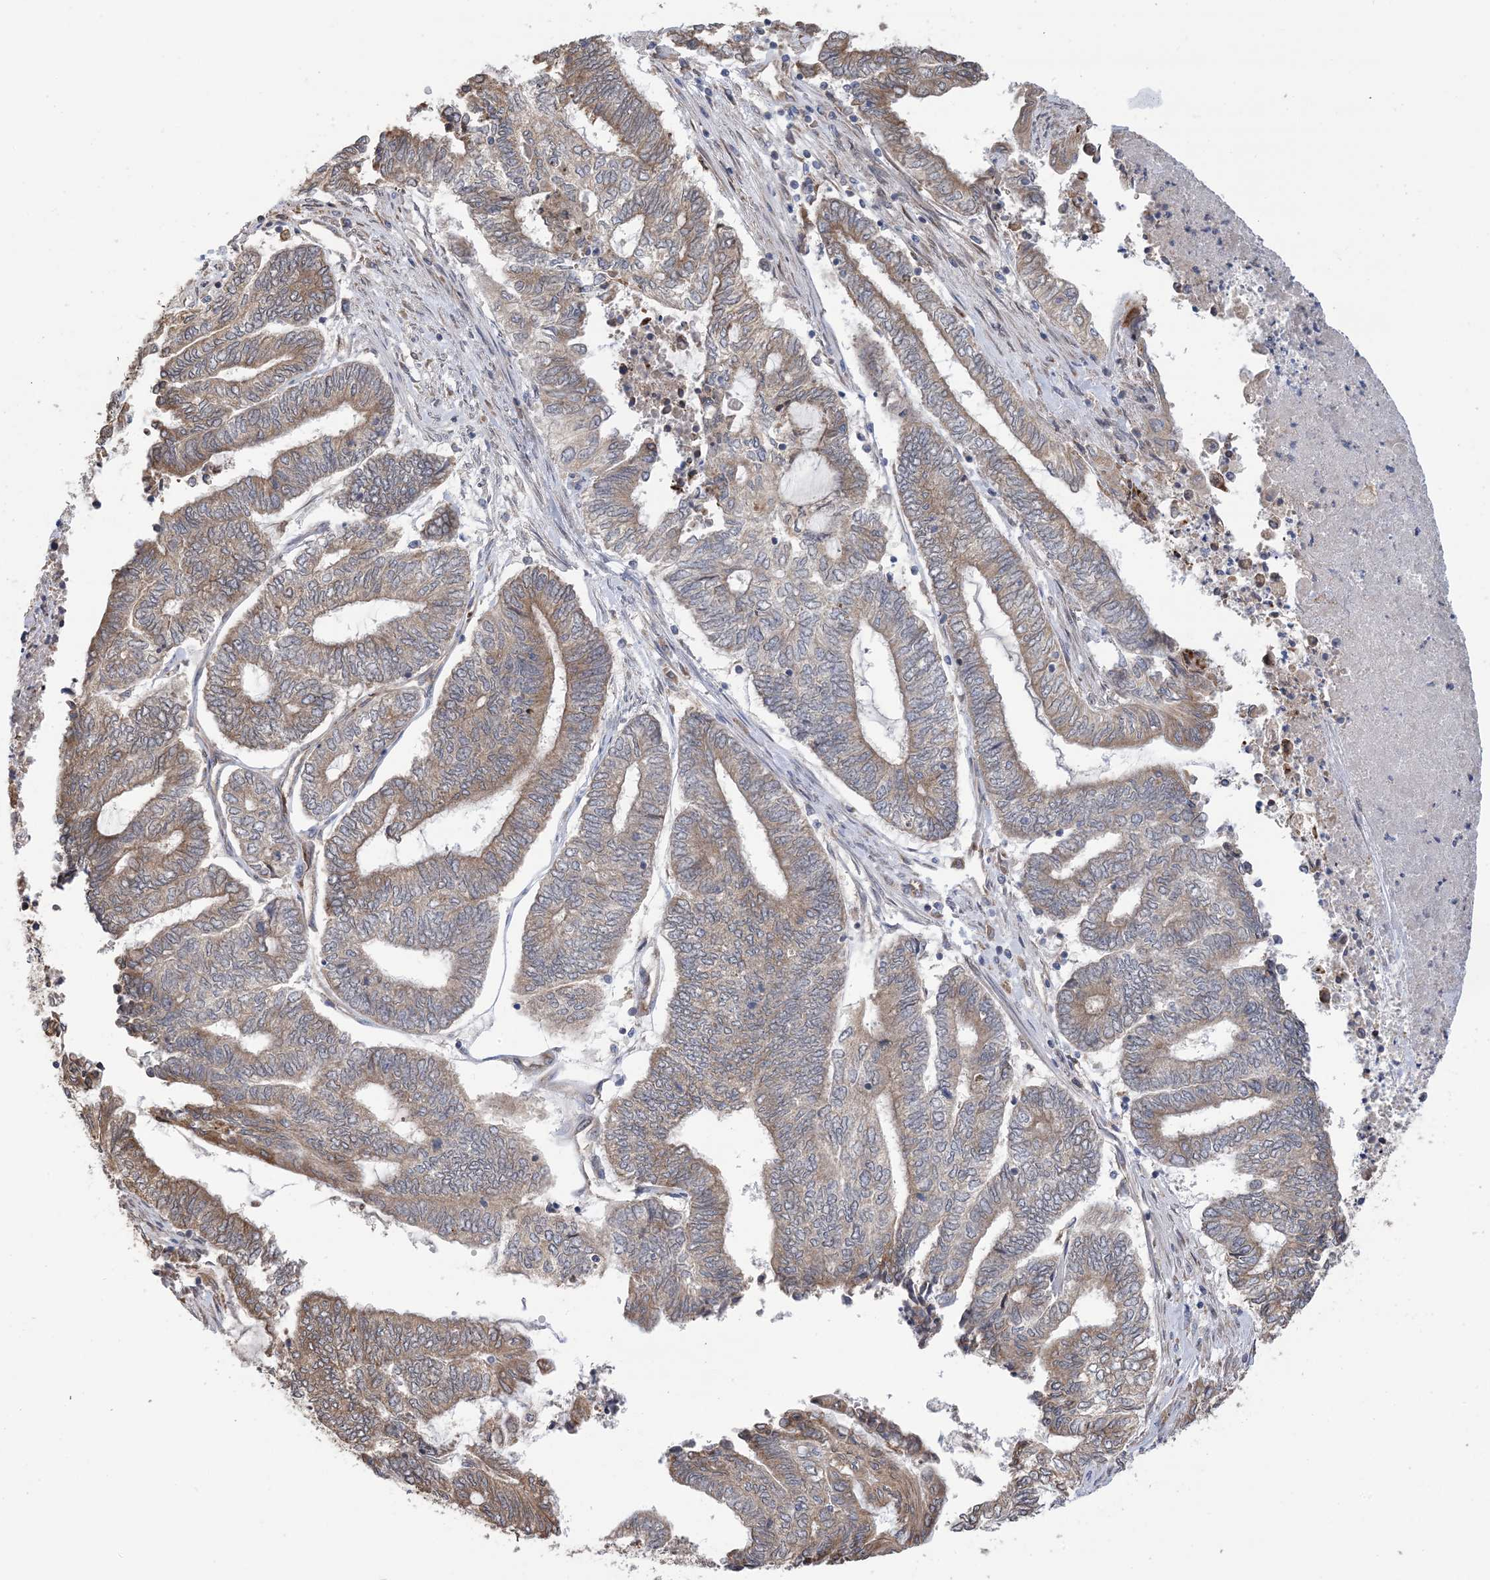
{"staining": {"intensity": "moderate", "quantity": "25%-75%", "location": "cytoplasmic/membranous"}, "tissue": "endometrial cancer", "cell_type": "Tumor cells", "image_type": "cancer", "snomed": [{"axis": "morphology", "description": "Adenocarcinoma, NOS"}, {"axis": "topography", "description": "Uterus"}, {"axis": "topography", "description": "Endometrium"}], "caption": "A photomicrograph of adenocarcinoma (endometrial) stained for a protein demonstrates moderate cytoplasmic/membranous brown staining in tumor cells. Nuclei are stained in blue.", "gene": "CLEC16A", "patient": {"sex": "female", "age": 70}}